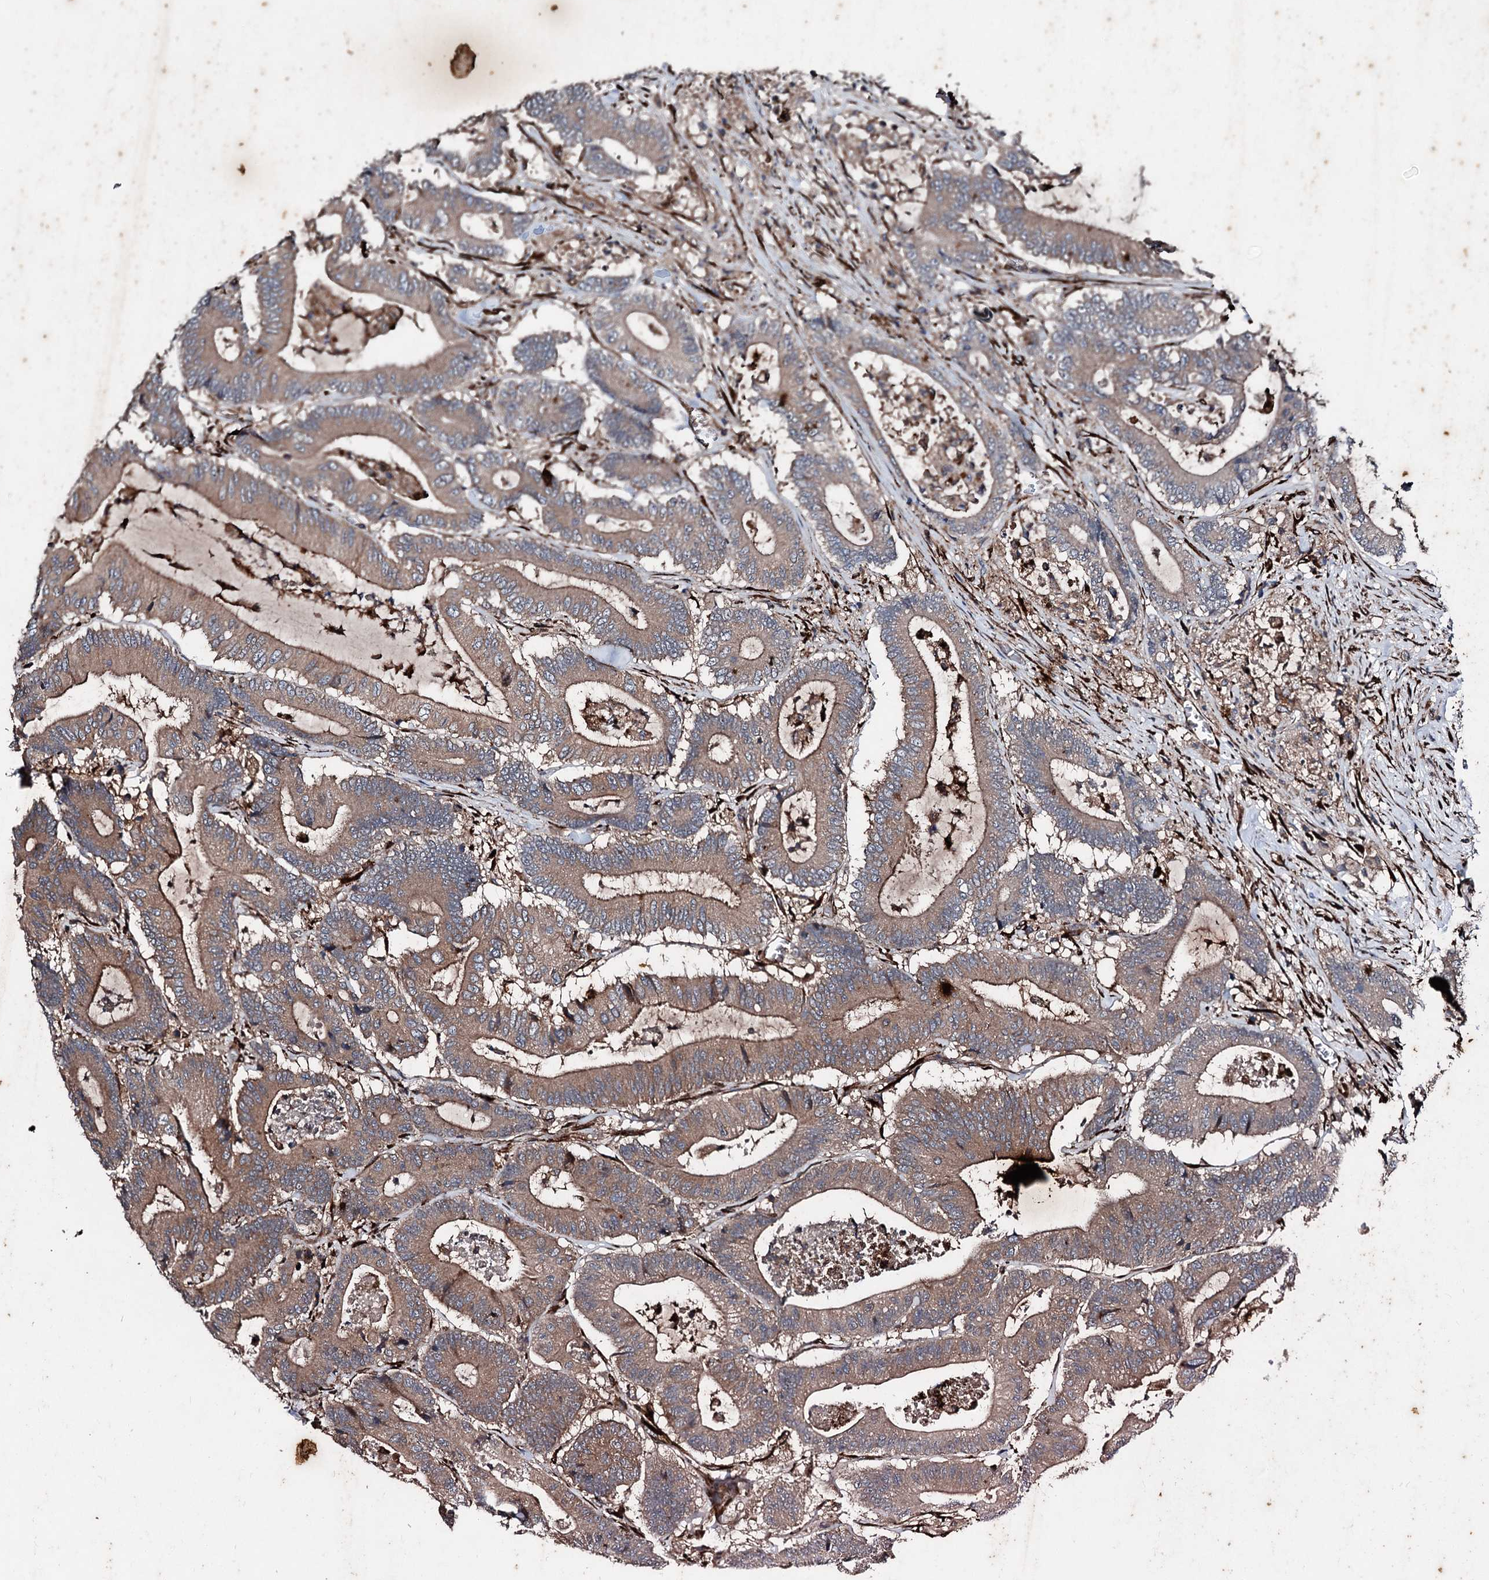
{"staining": {"intensity": "moderate", "quantity": ">75%", "location": "cytoplasmic/membranous"}, "tissue": "colorectal cancer", "cell_type": "Tumor cells", "image_type": "cancer", "snomed": [{"axis": "morphology", "description": "Adenocarcinoma, NOS"}, {"axis": "topography", "description": "Colon"}], "caption": "Immunohistochemical staining of colorectal cancer (adenocarcinoma) exhibits medium levels of moderate cytoplasmic/membranous protein positivity in approximately >75% of tumor cells.", "gene": "DDIAS", "patient": {"sex": "female", "age": 84}}